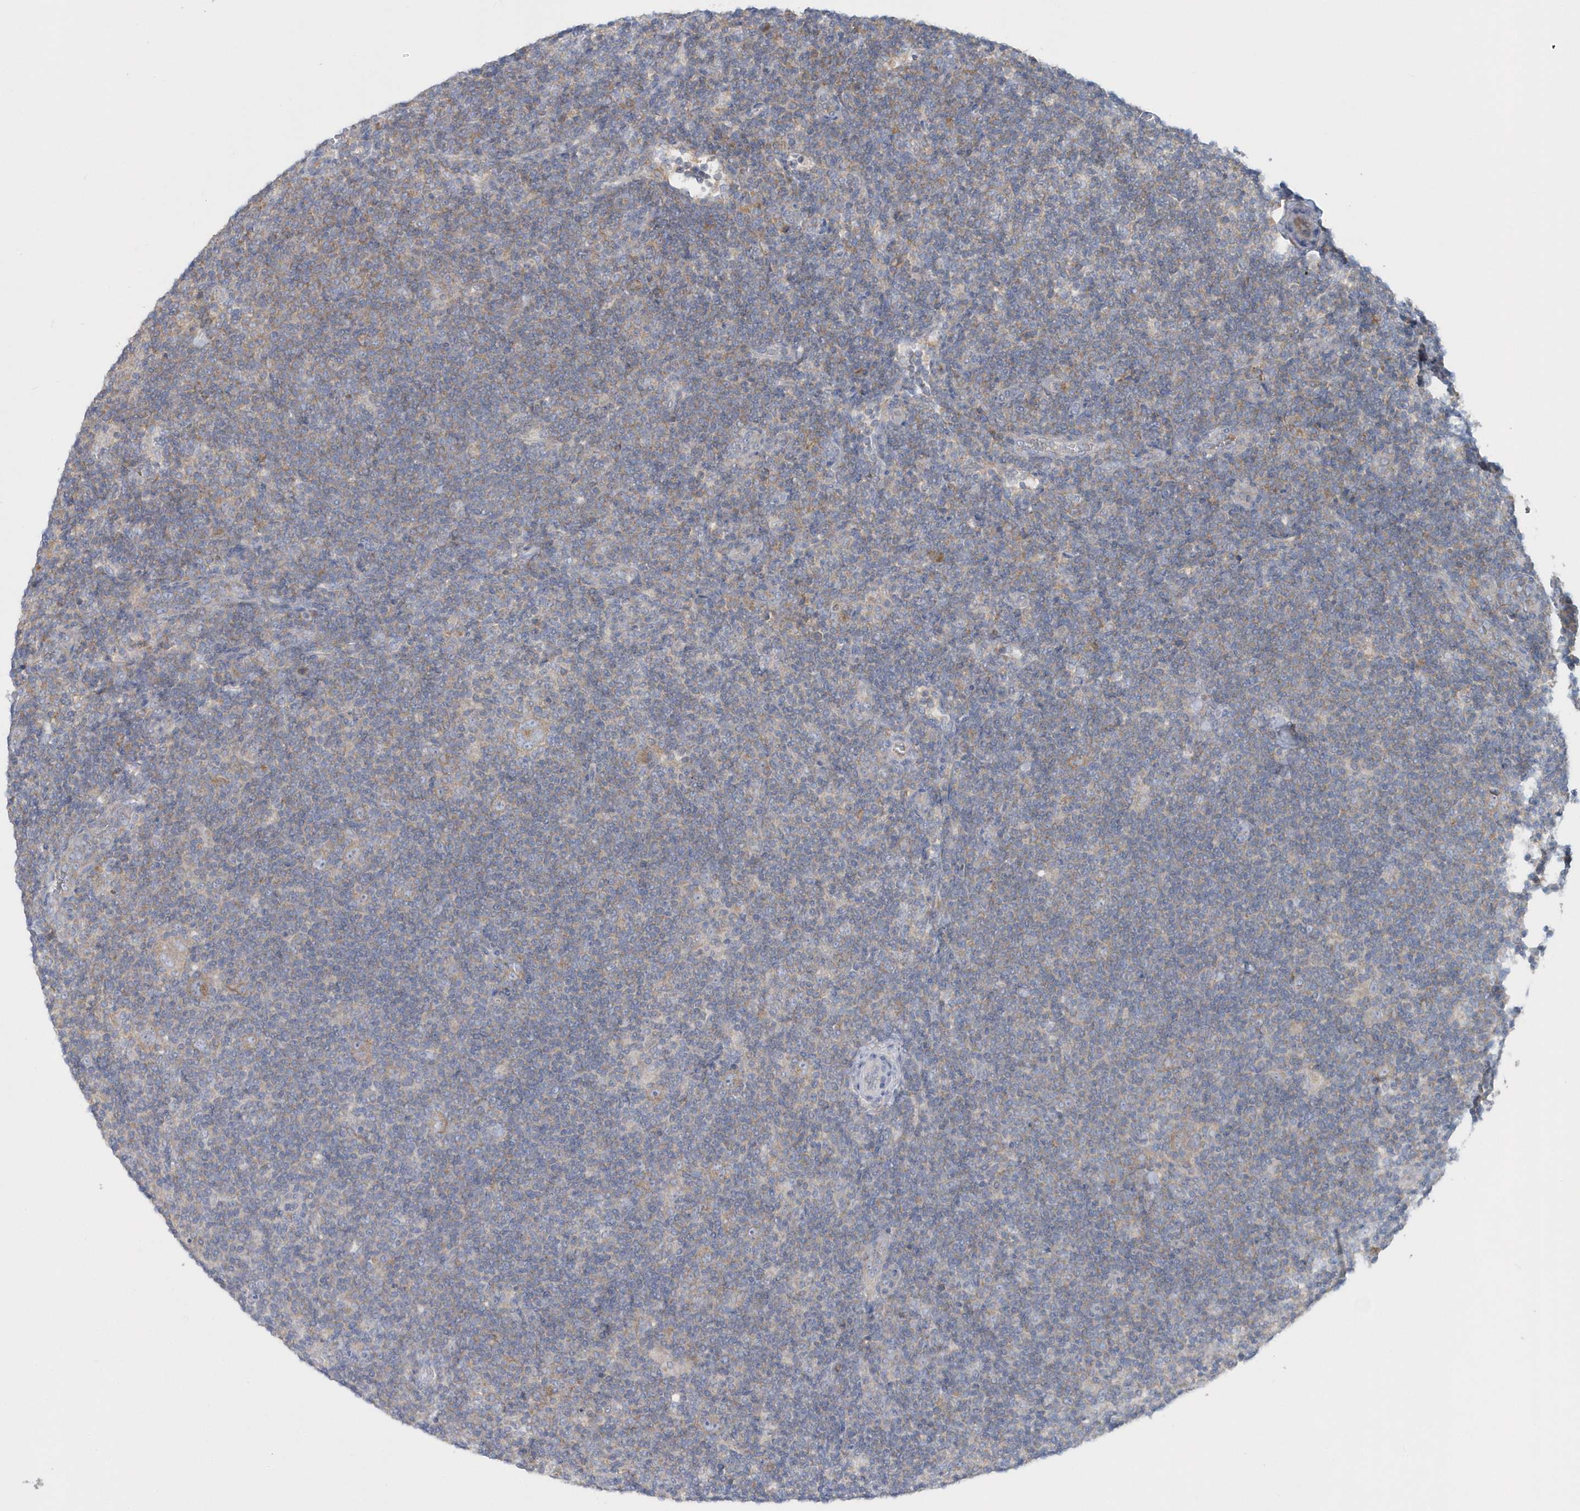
{"staining": {"intensity": "moderate", "quantity": "25%-75%", "location": "cytoplasmic/membranous"}, "tissue": "lymphoma", "cell_type": "Tumor cells", "image_type": "cancer", "snomed": [{"axis": "morphology", "description": "Hodgkin's disease, NOS"}, {"axis": "topography", "description": "Lymph node"}], "caption": "Moderate cytoplasmic/membranous positivity for a protein is appreciated in about 25%-75% of tumor cells of Hodgkin's disease using immunohistochemistry.", "gene": "EIF3C", "patient": {"sex": "female", "age": 57}}